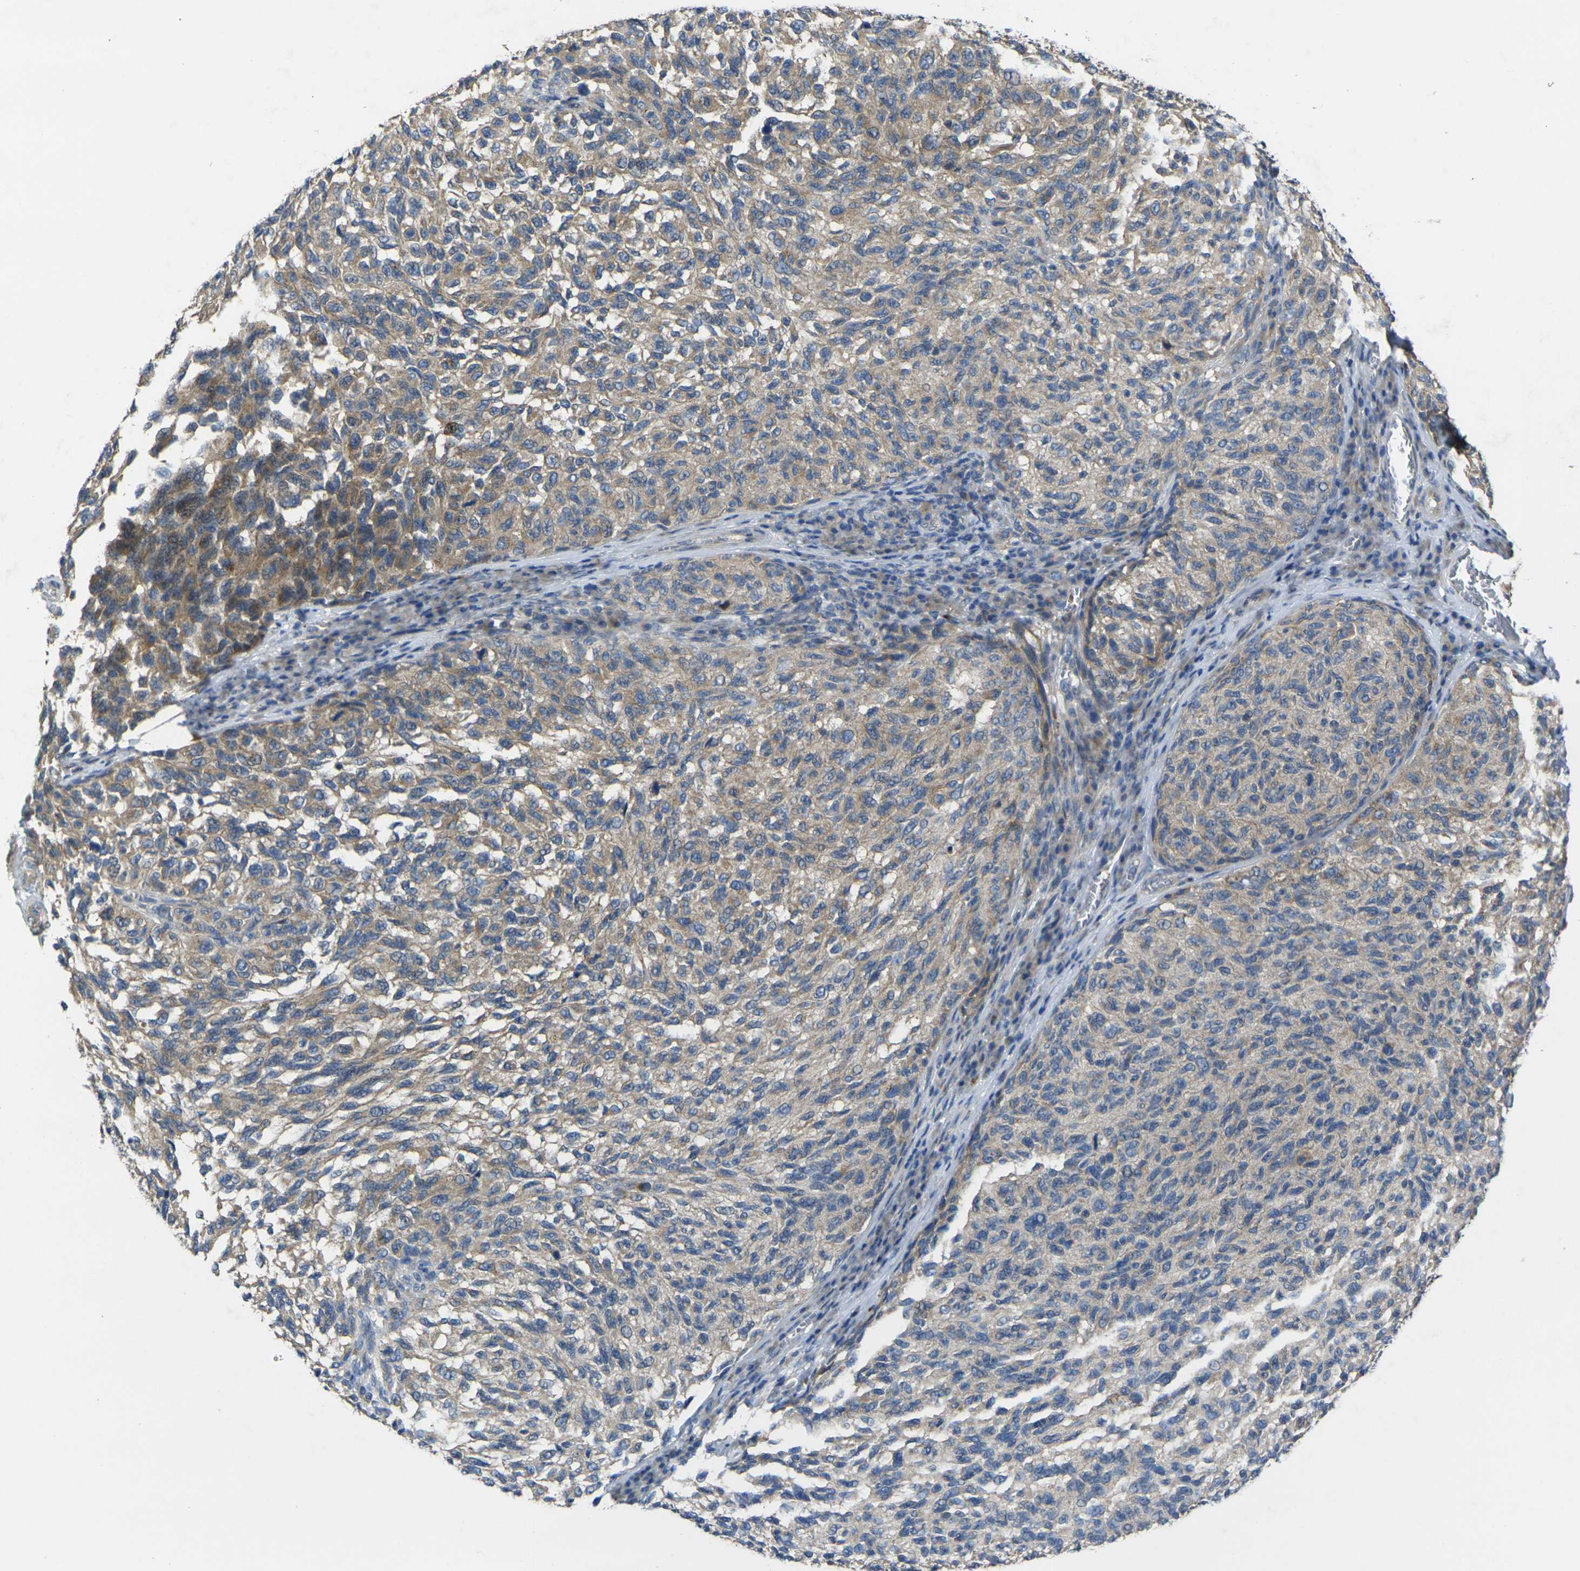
{"staining": {"intensity": "weak", "quantity": ">75%", "location": "cytoplasmic/membranous"}, "tissue": "melanoma", "cell_type": "Tumor cells", "image_type": "cancer", "snomed": [{"axis": "morphology", "description": "Malignant melanoma, NOS"}, {"axis": "topography", "description": "Skin"}], "caption": "About >75% of tumor cells in malignant melanoma show weak cytoplasmic/membranous protein positivity as visualized by brown immunohistochemical staining.", "gene": "GNA12", "patient": {"sex": "female", "age": 73}}